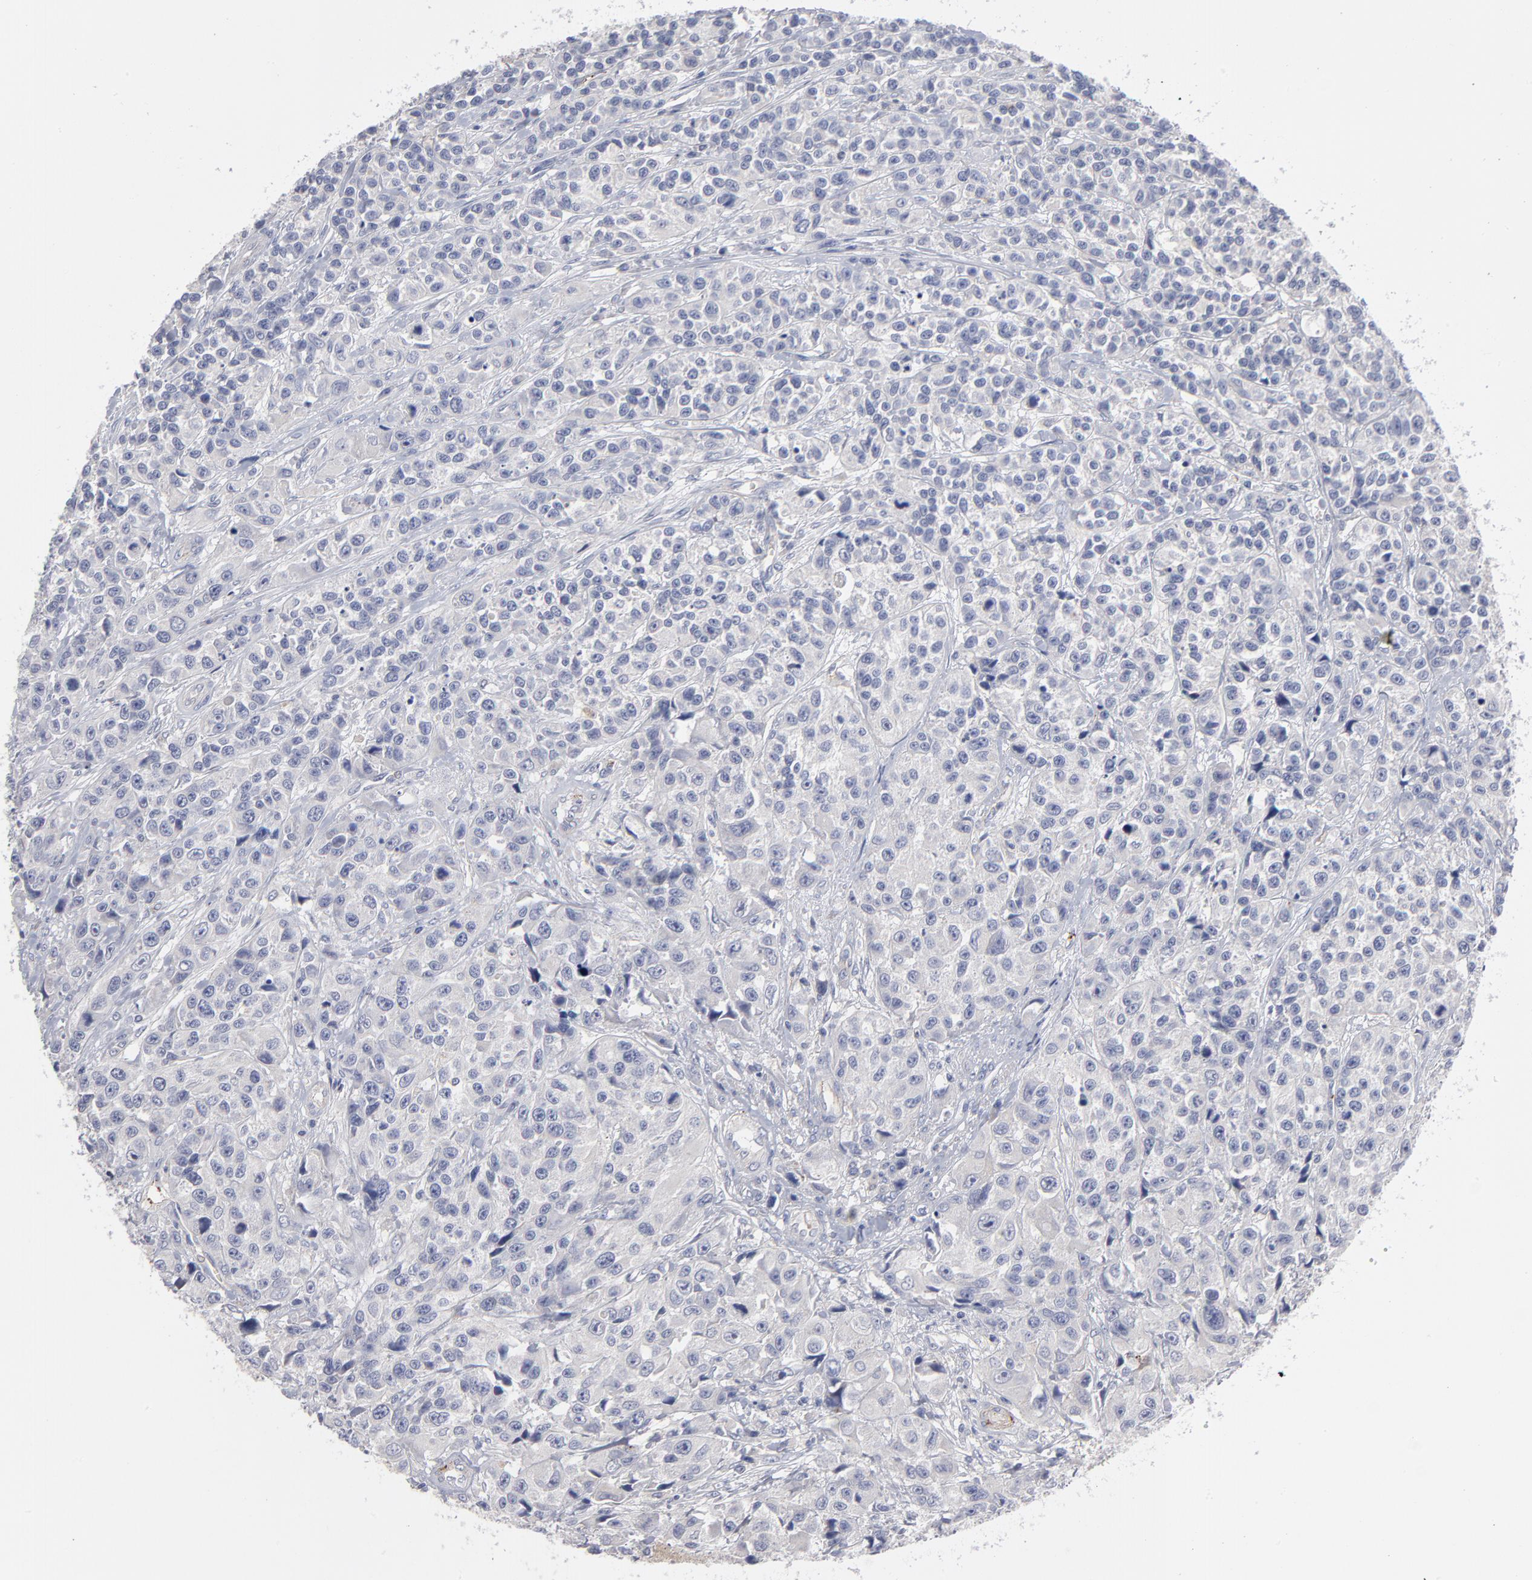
{"staining": {"intensity": "negative", "quantity": "none", "location": "none"}, "tissue": "urothelial cancer", "cell_type": "Tumor cells", "image_type": "cancer", "snomed": [{"axis": "morphology", "description": "Urothelial carcinoma, High grade"}, {"axis": "topography", "description": "Urinary bladder"}], "caption": "Immunohistochemistry (IHC) histopathology image of neoplastic tissue: human high-grade urothelial carcinoma stained with DAB (3,3'-diaminobenzidine) displays no significant protein expression in tumor cells. (DAB IHC, high magnification).", "gene": "CCR3", "patient": {"sex": "female", "age": 81}}